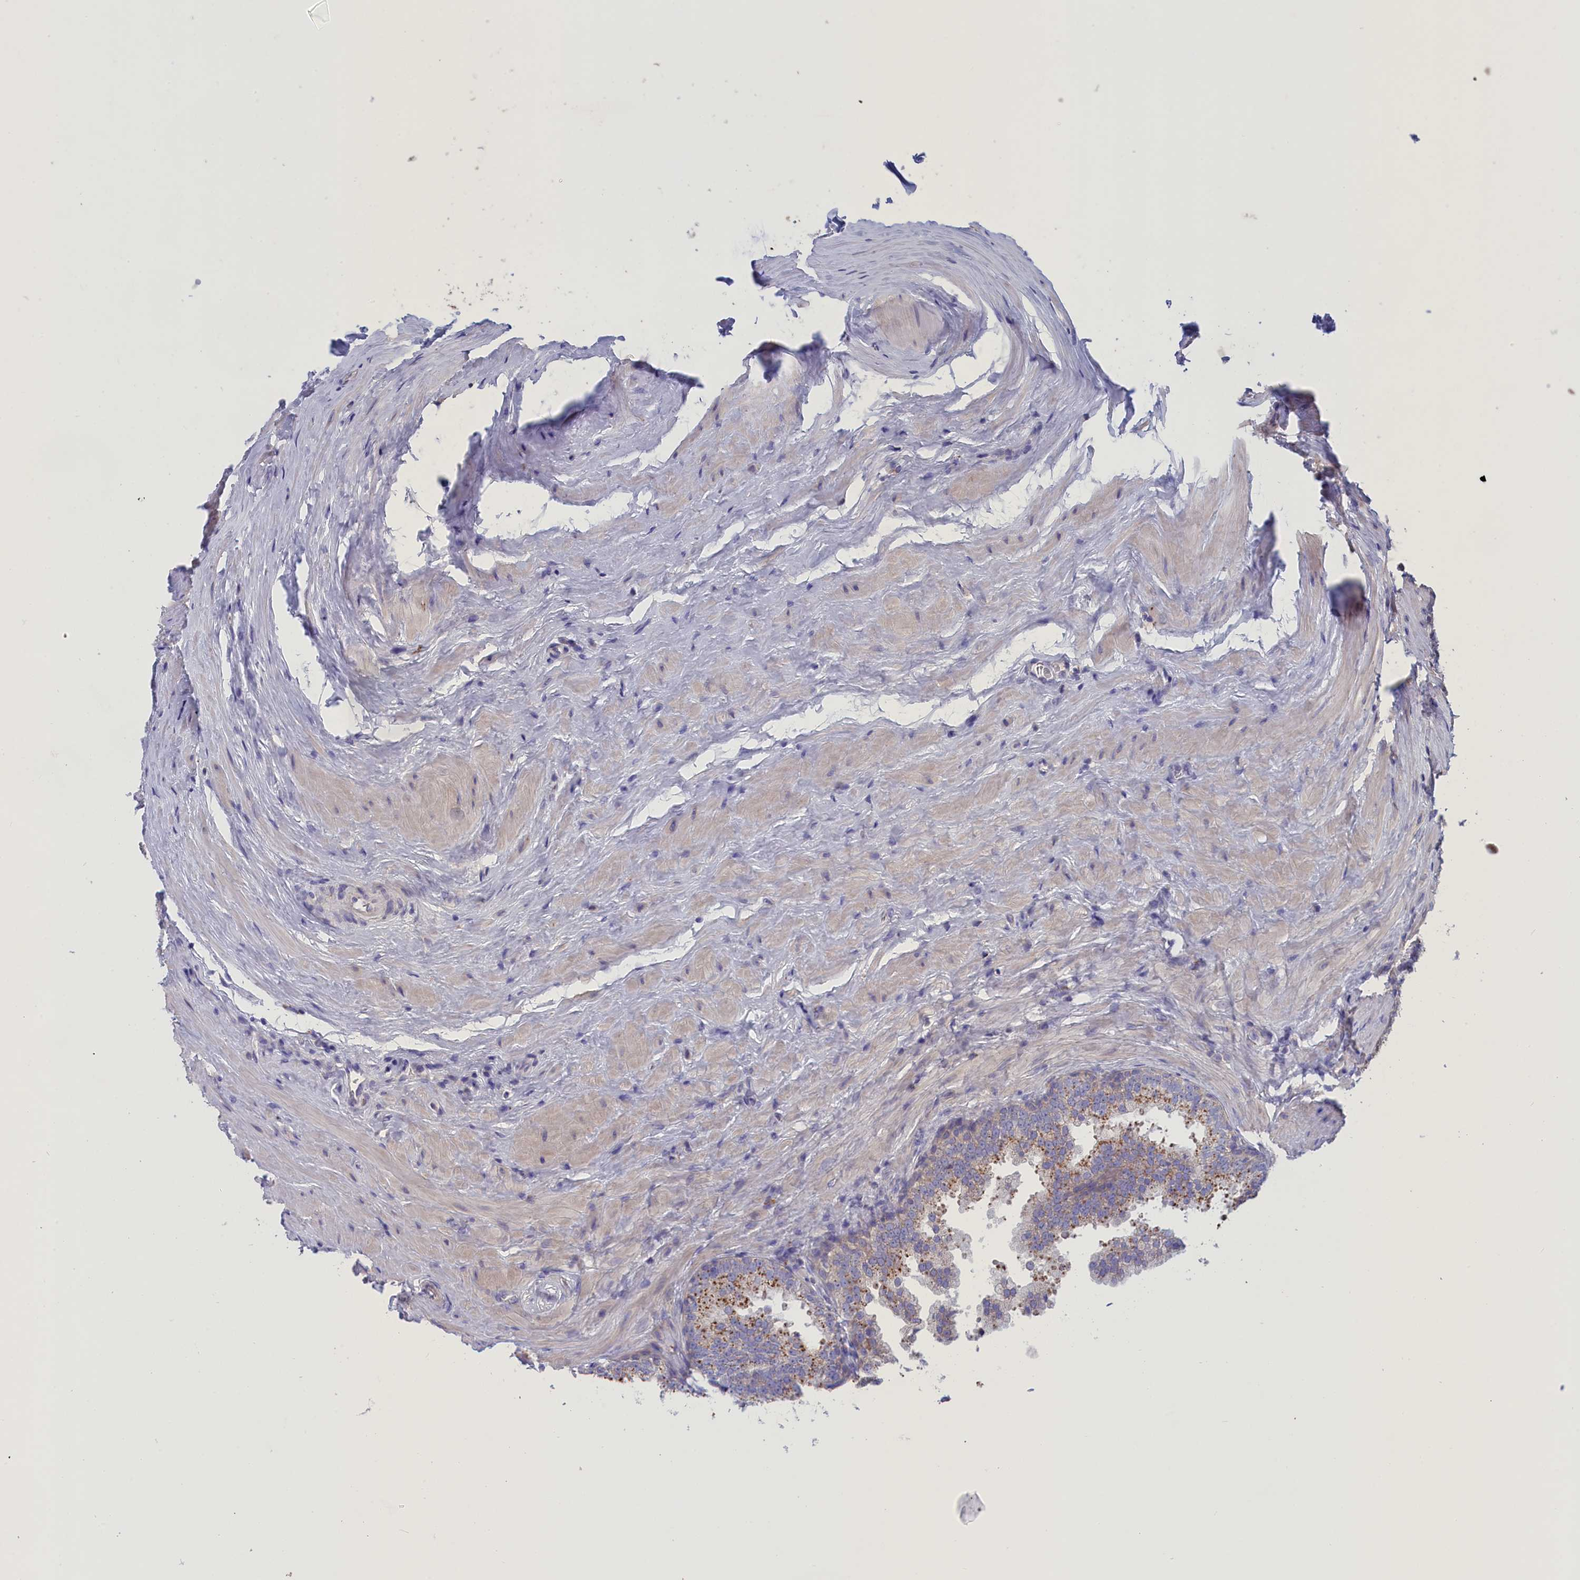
{"staining": {"intensity": "moderate", "quantity": "<25%", "location": "cytoplasmic/membranous"}, "tissue": "prostate", "cell_type": "Glandular cells", "image_type": "normal", "snomed": [{"axis": "morphology", "description": "Normal tissue, NOS"}, {"axis": "topography", "description": "Prostate"}], "caption": "About <25% of glandular cells in normal prostate reveal moderate cytoplasmic/membranous protein expression as visualized by brown immunohistochemical staining.", "gene": "WDR6", "patient": {"sex": "male", "age": 60}}